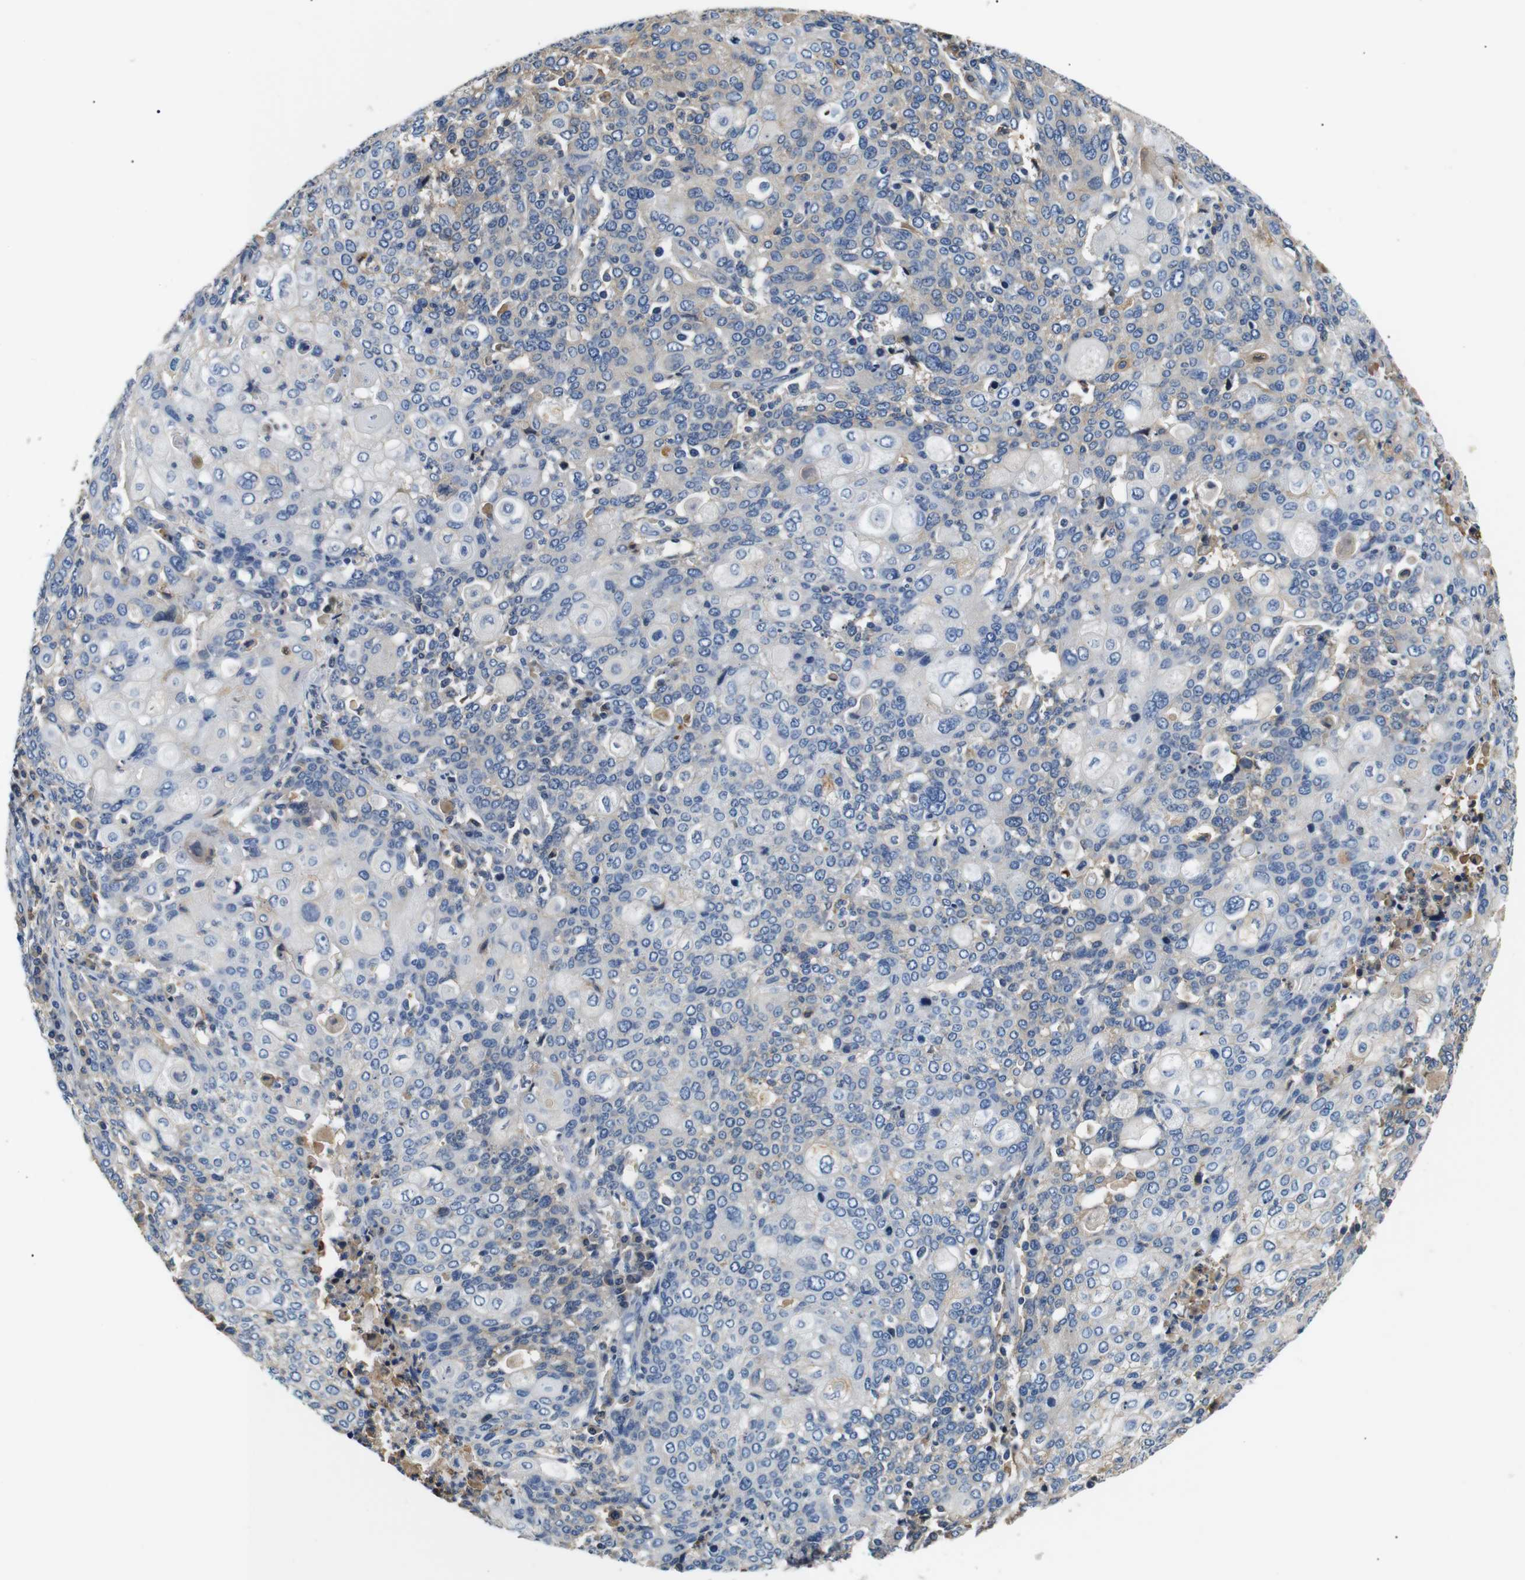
{"staining": {"intensity": "negative", "quantity": "none", "location": "none"}, "tissue": "cervical cancer", "cell_type": "Tumor cells", "image_type": "cancer", "snomed": [{"axis": "morphology", "description": "Squamous cell carcinoma, NOS"}, {"axis": "topography", "description": "Cervix"}], "caption": "Tumor cells show no significant protein staining in squamous cell carcinoma (cervical).", "gene": "LHCGR", "patient": {"sex": "female", "age": 40}}